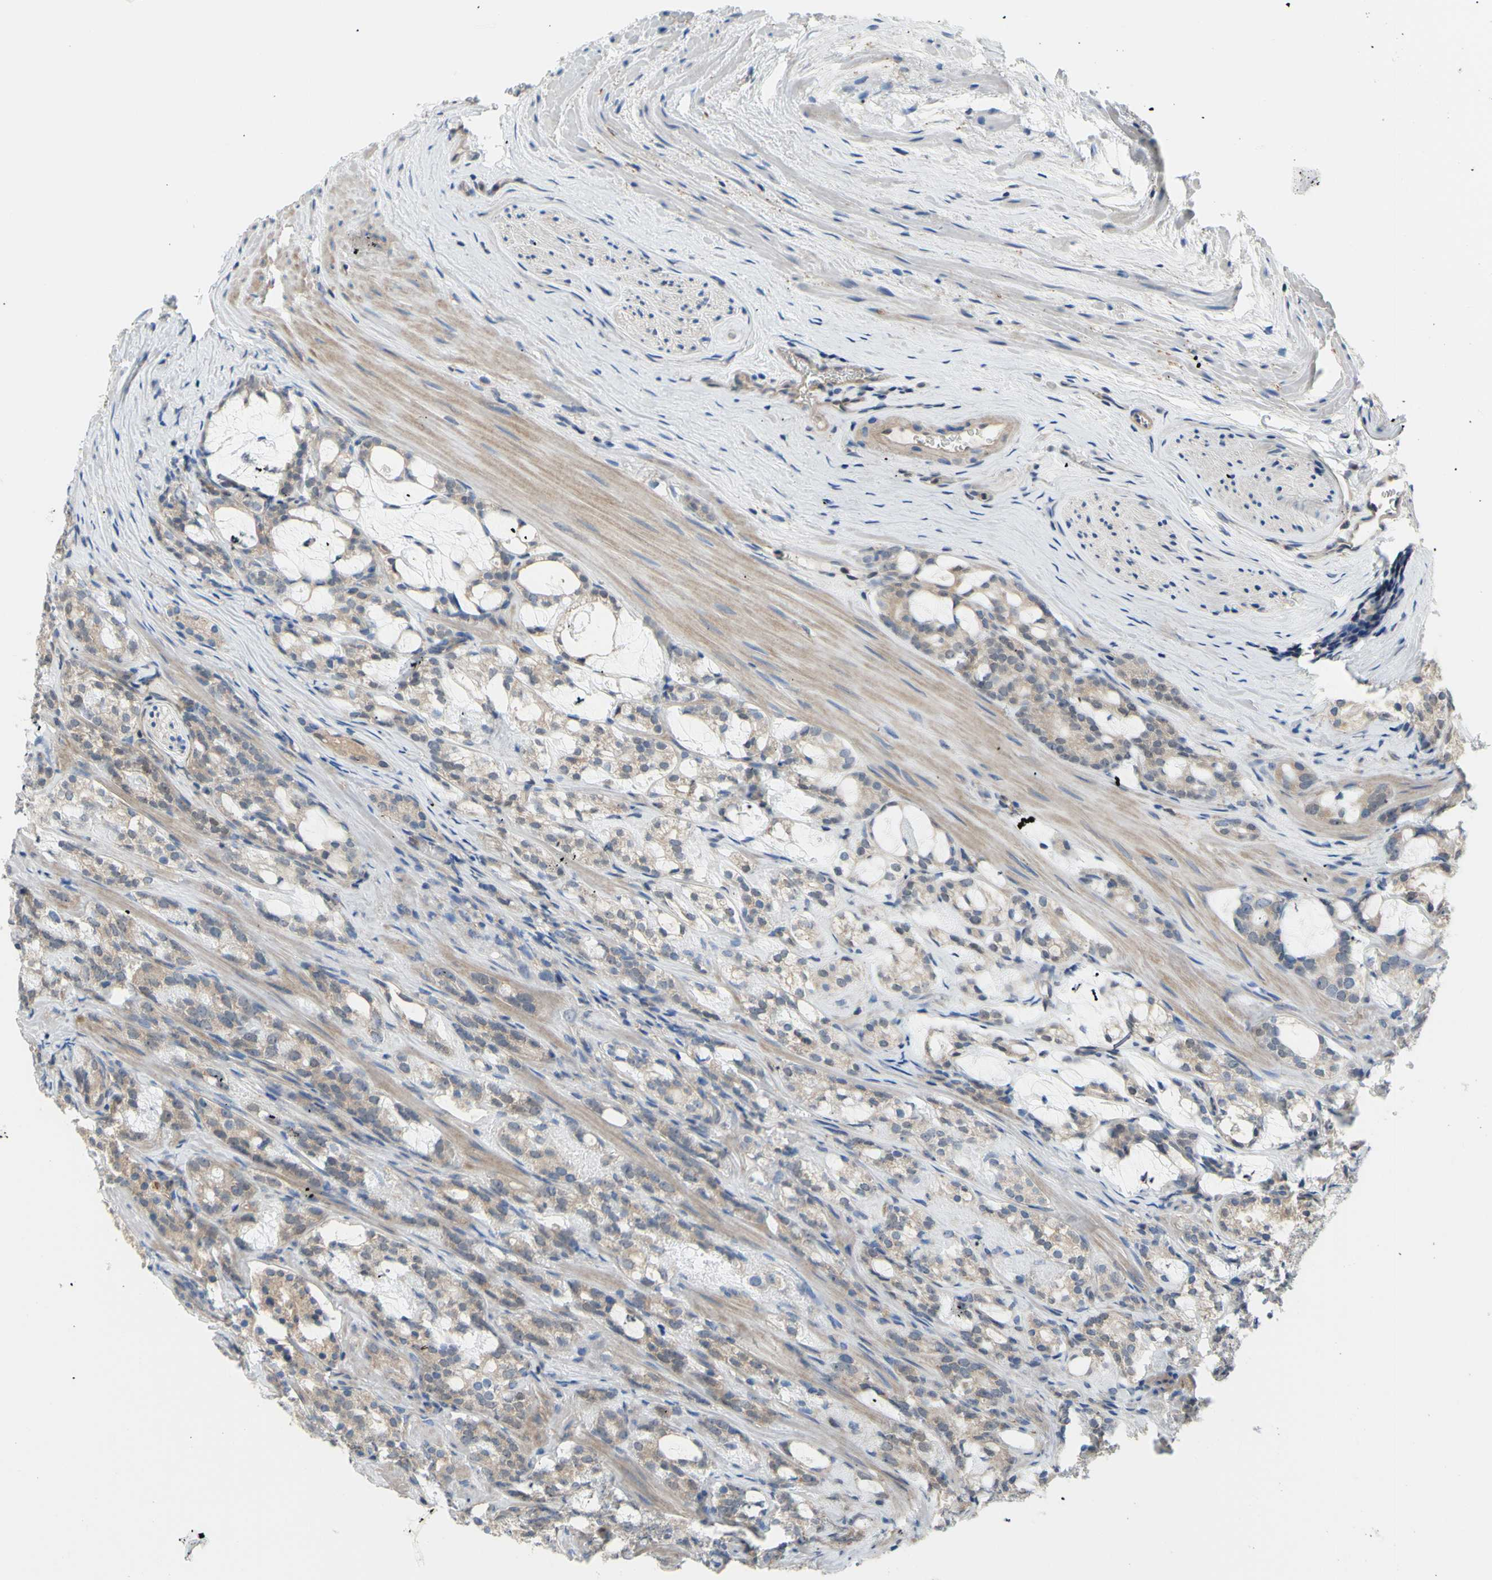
{"staining": {"intensity": "weak", "quantity": ">75%", "location": "cytoplasmic/membranous"}, "tissue": "prostate cancer", "cell_type": "Tumor cells", "image_type": "cancer", "snomed": [{"axis": "morphology", "description": "Adenocarcinoma, Low grade"}, {"axis": "topography", "description": "Prostate"}], "caption": "Prostate adenocarcinoma (low-grade) was stained to show a protein in brown. There is low levels of weak cytoplasmic/membranous staining in about >75% of tumor cells. (DAB (3,3'-diaminobenzidine) = brown stain, brightfield microscopy at high magnification).", "gene": "UPK3B", "patient": {"sex": "male", "age": 59}}